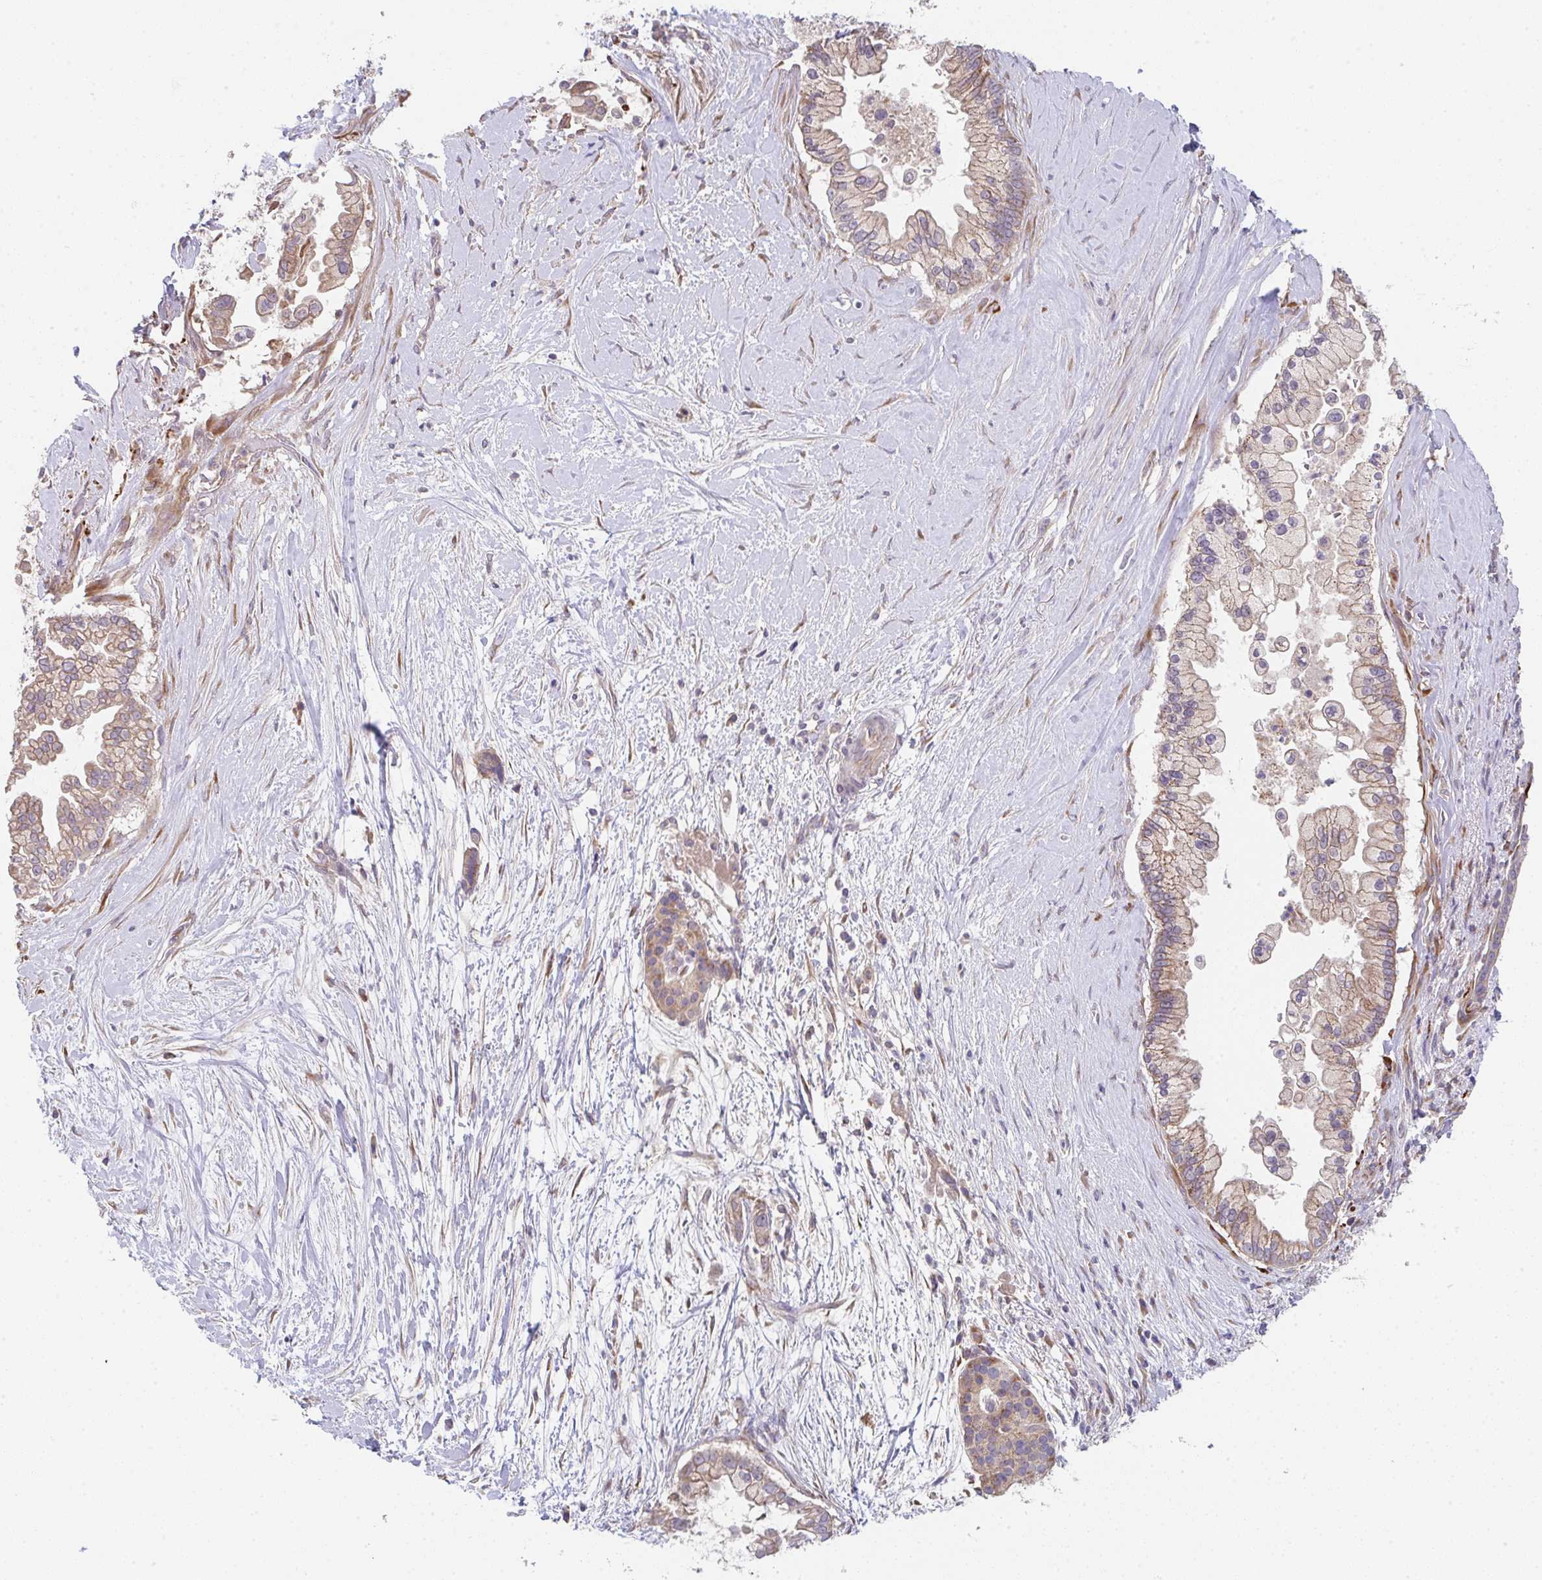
{"staining": {"intensity": "weak", "quantity": ">75%", "location": "cytoplasmic/membranous"}, "tissue": "pancreatic cancer", "cell_type": "Tumor cells", "image_type": "cancer", "snomed": [{"axis": "morphology", "description": "Adenocarcinoma, NOS"}, {"axis": "topography", "description": "Pancreas"}], "caption": "An image of human pancreatic cancer (adenocarcinoma) stained for a protein displays weak cytoplasmic/membranous brown staining in tumor cells. (Stains: DAB in brown, nuclei in blue, Microscopy: brightfield microscopy at high magnification).", "gene": "TSPAN31", "patient": {"sex": "female", "age": 69}}